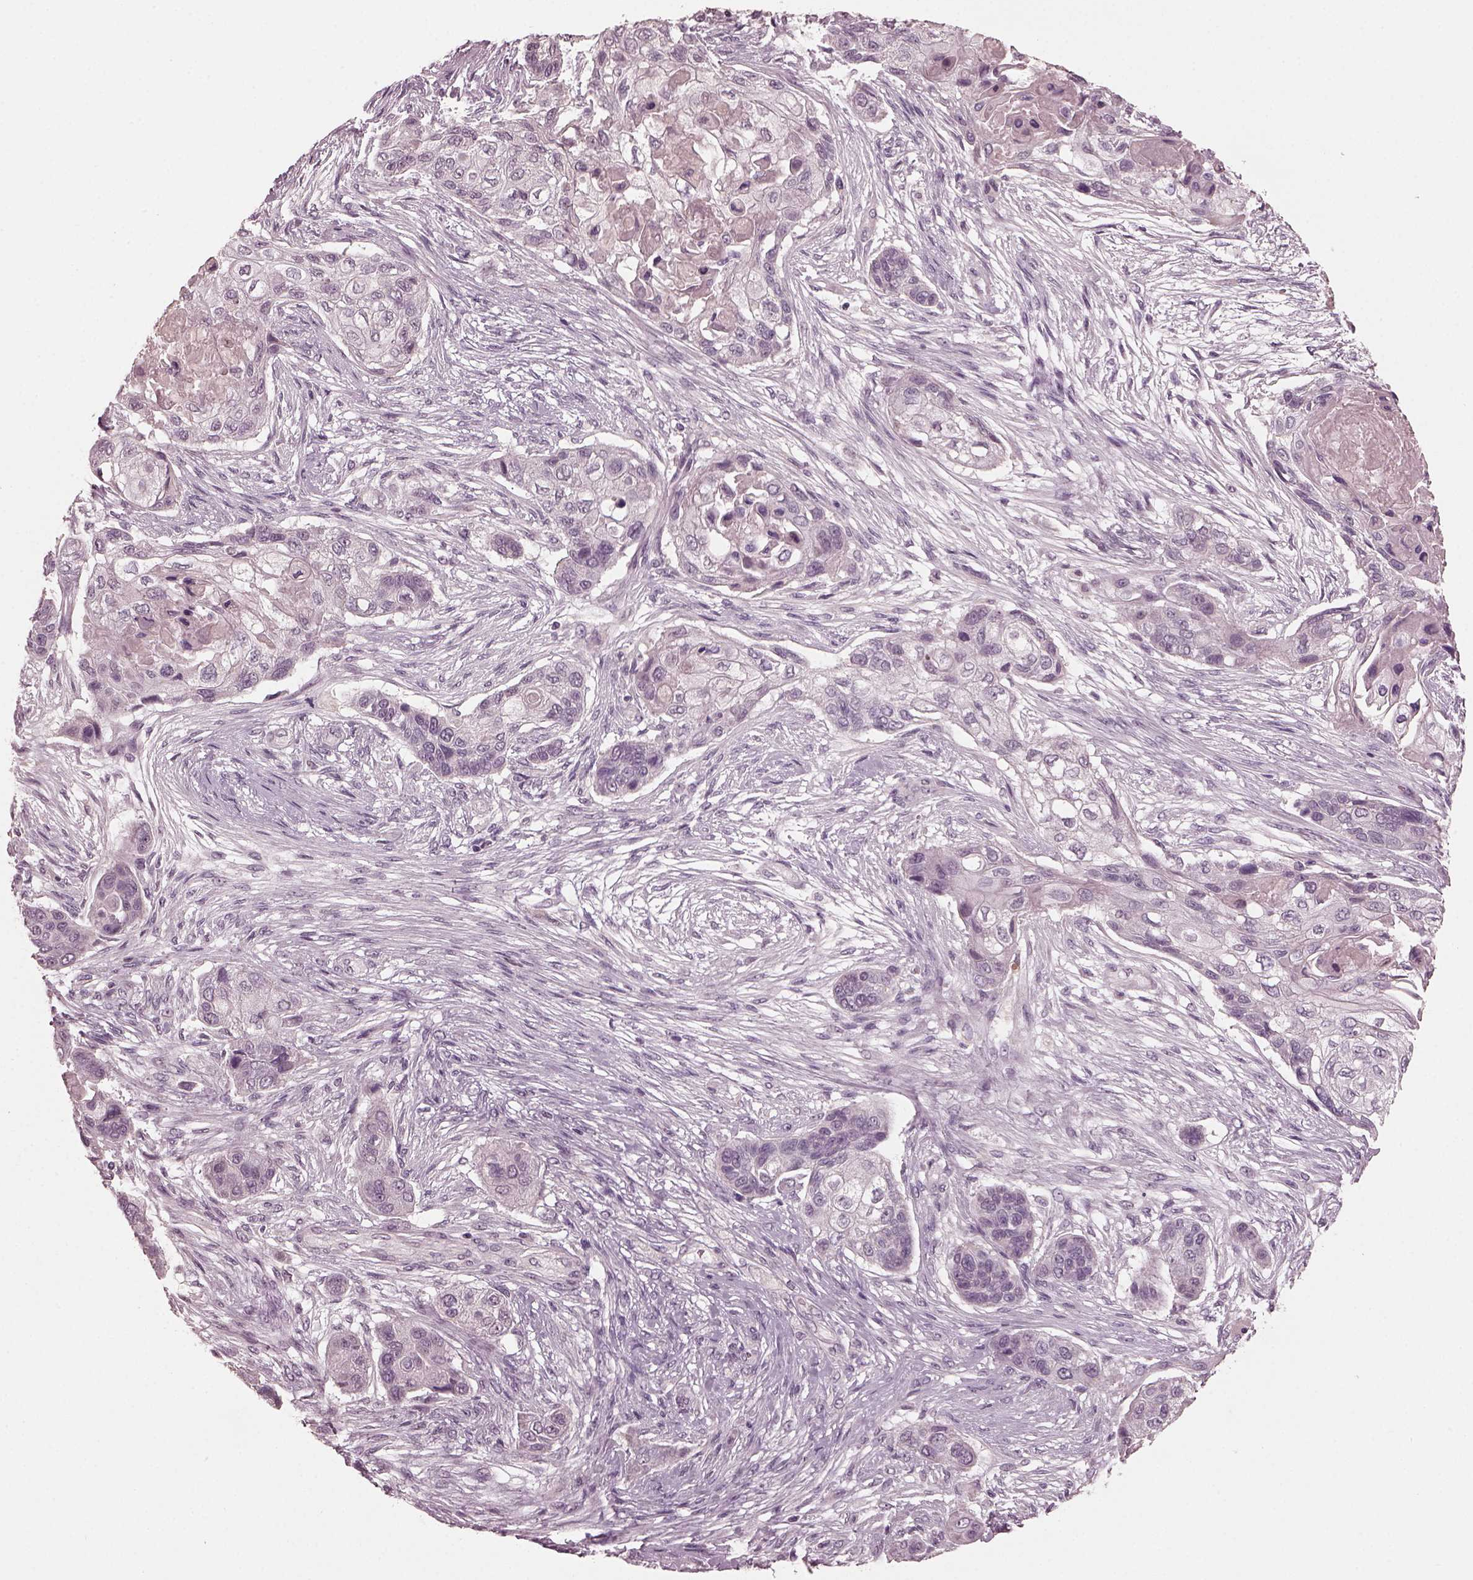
{"staining": {"intensity": "negative", "quantity": "none", "location": "none"}, "tissue": "lung cancer", "cell_type": "Tumor cells", "image_type": "cancer", "snomed": [{"axis": "morphology", "description": "Squamous cell carcinoma, NOS"}, {"axis": "topography", "description": "Lung"}], "caption": "This is a histopathology image of immunohistochemistry staining of lung squamous cell carcinoma, which shows no staining in tumor cells.", "gene": "RCVRN", "patient": {"sex": "male", "age": 69}}